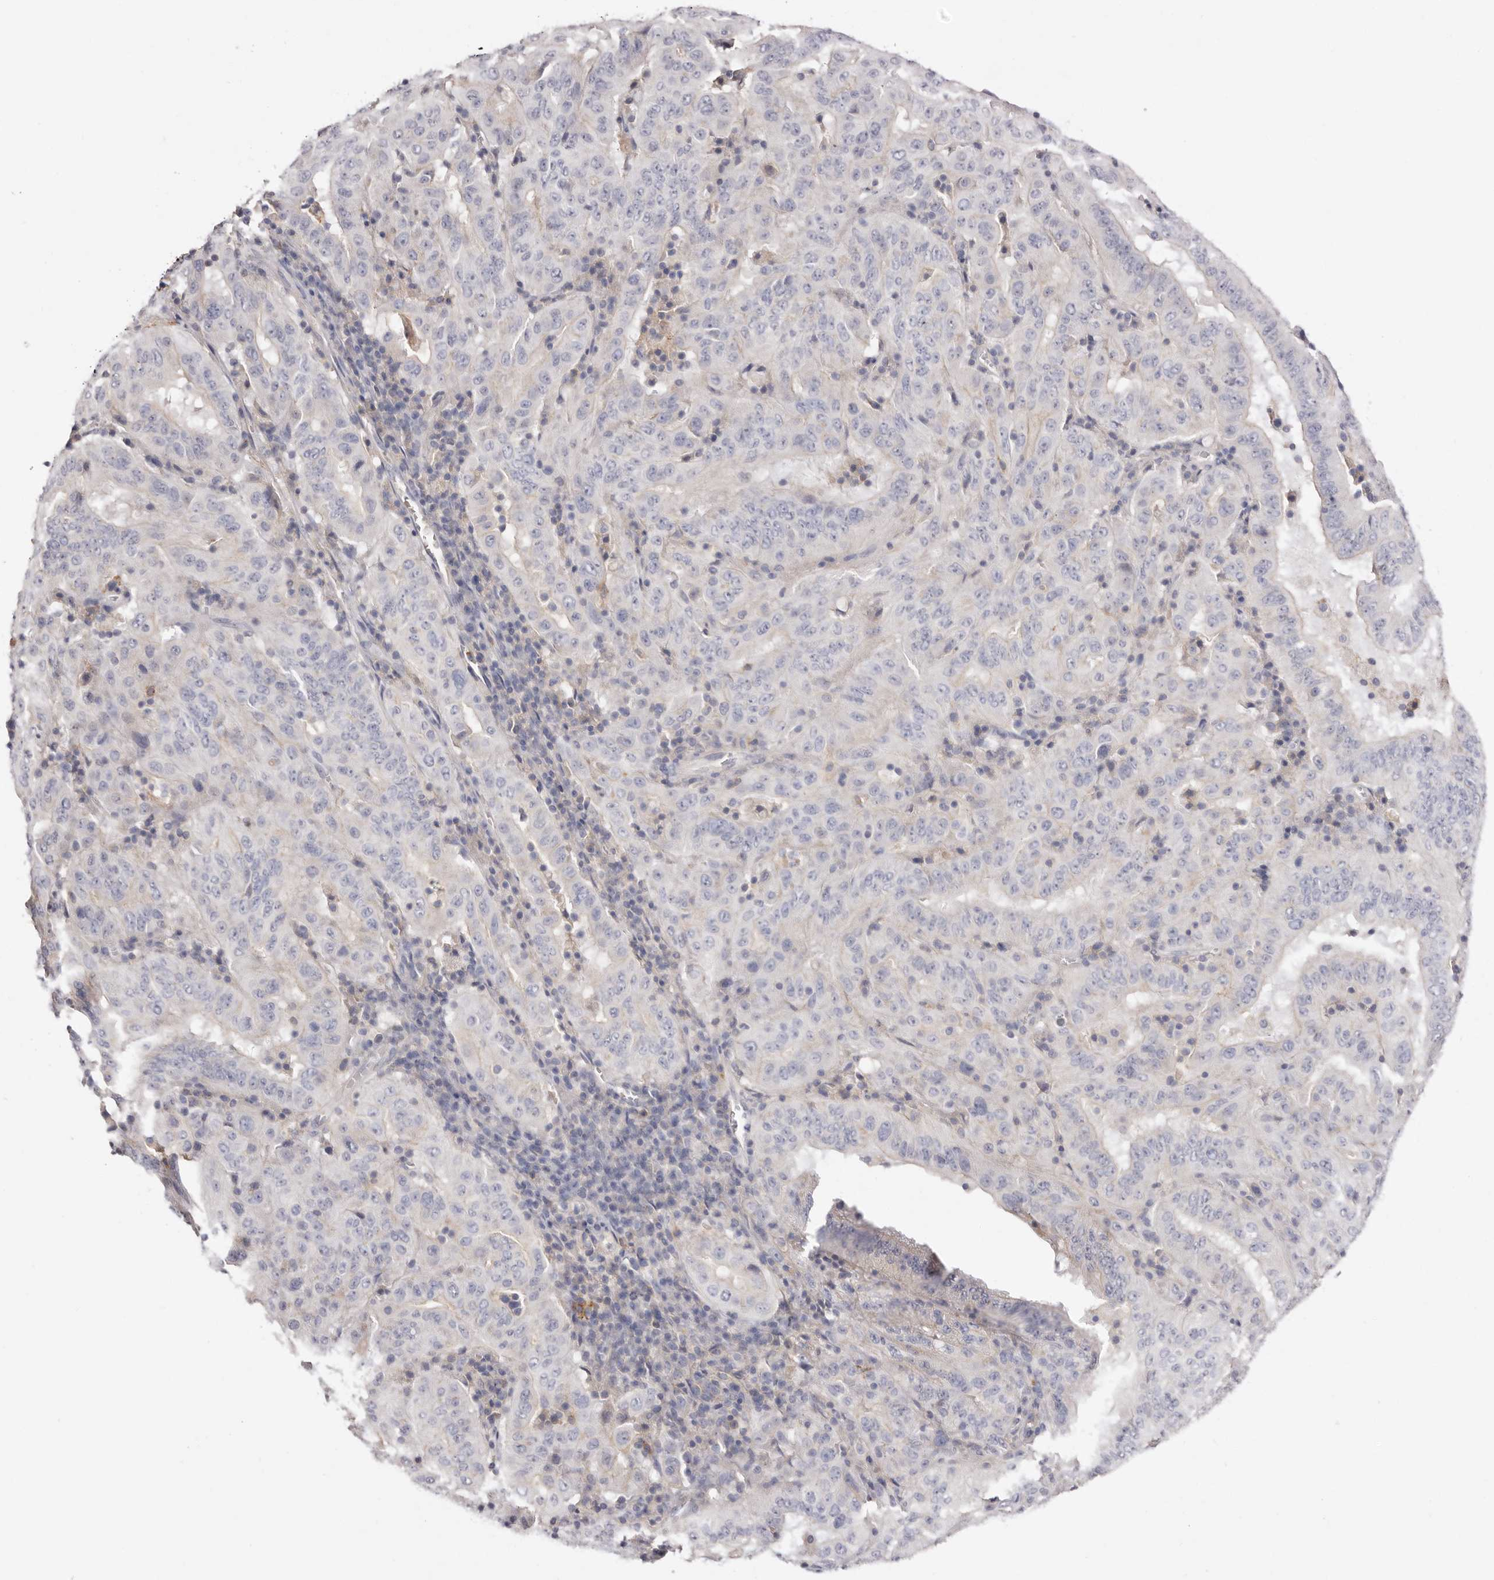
{"staining": {"intensity": "negative", "quantity": "none", "location": "none"}, "tissue": "pancreatic cancer", "cell_type": "Tumor cells", "image_type": "cancer", "snomed": [{"axis": "morphology", "description": "Adenocarcinoma, NOS"}, {"axis": "topography", "description": "Pancreas"}], "caption": "Human pancreatic cancer (adenocarcinoma) stained for a protein using immunohistochemistry reveals no positivity in tumor cells.", "gene": "S1PR5", "patient": {"sex": "male", "age": 63}}